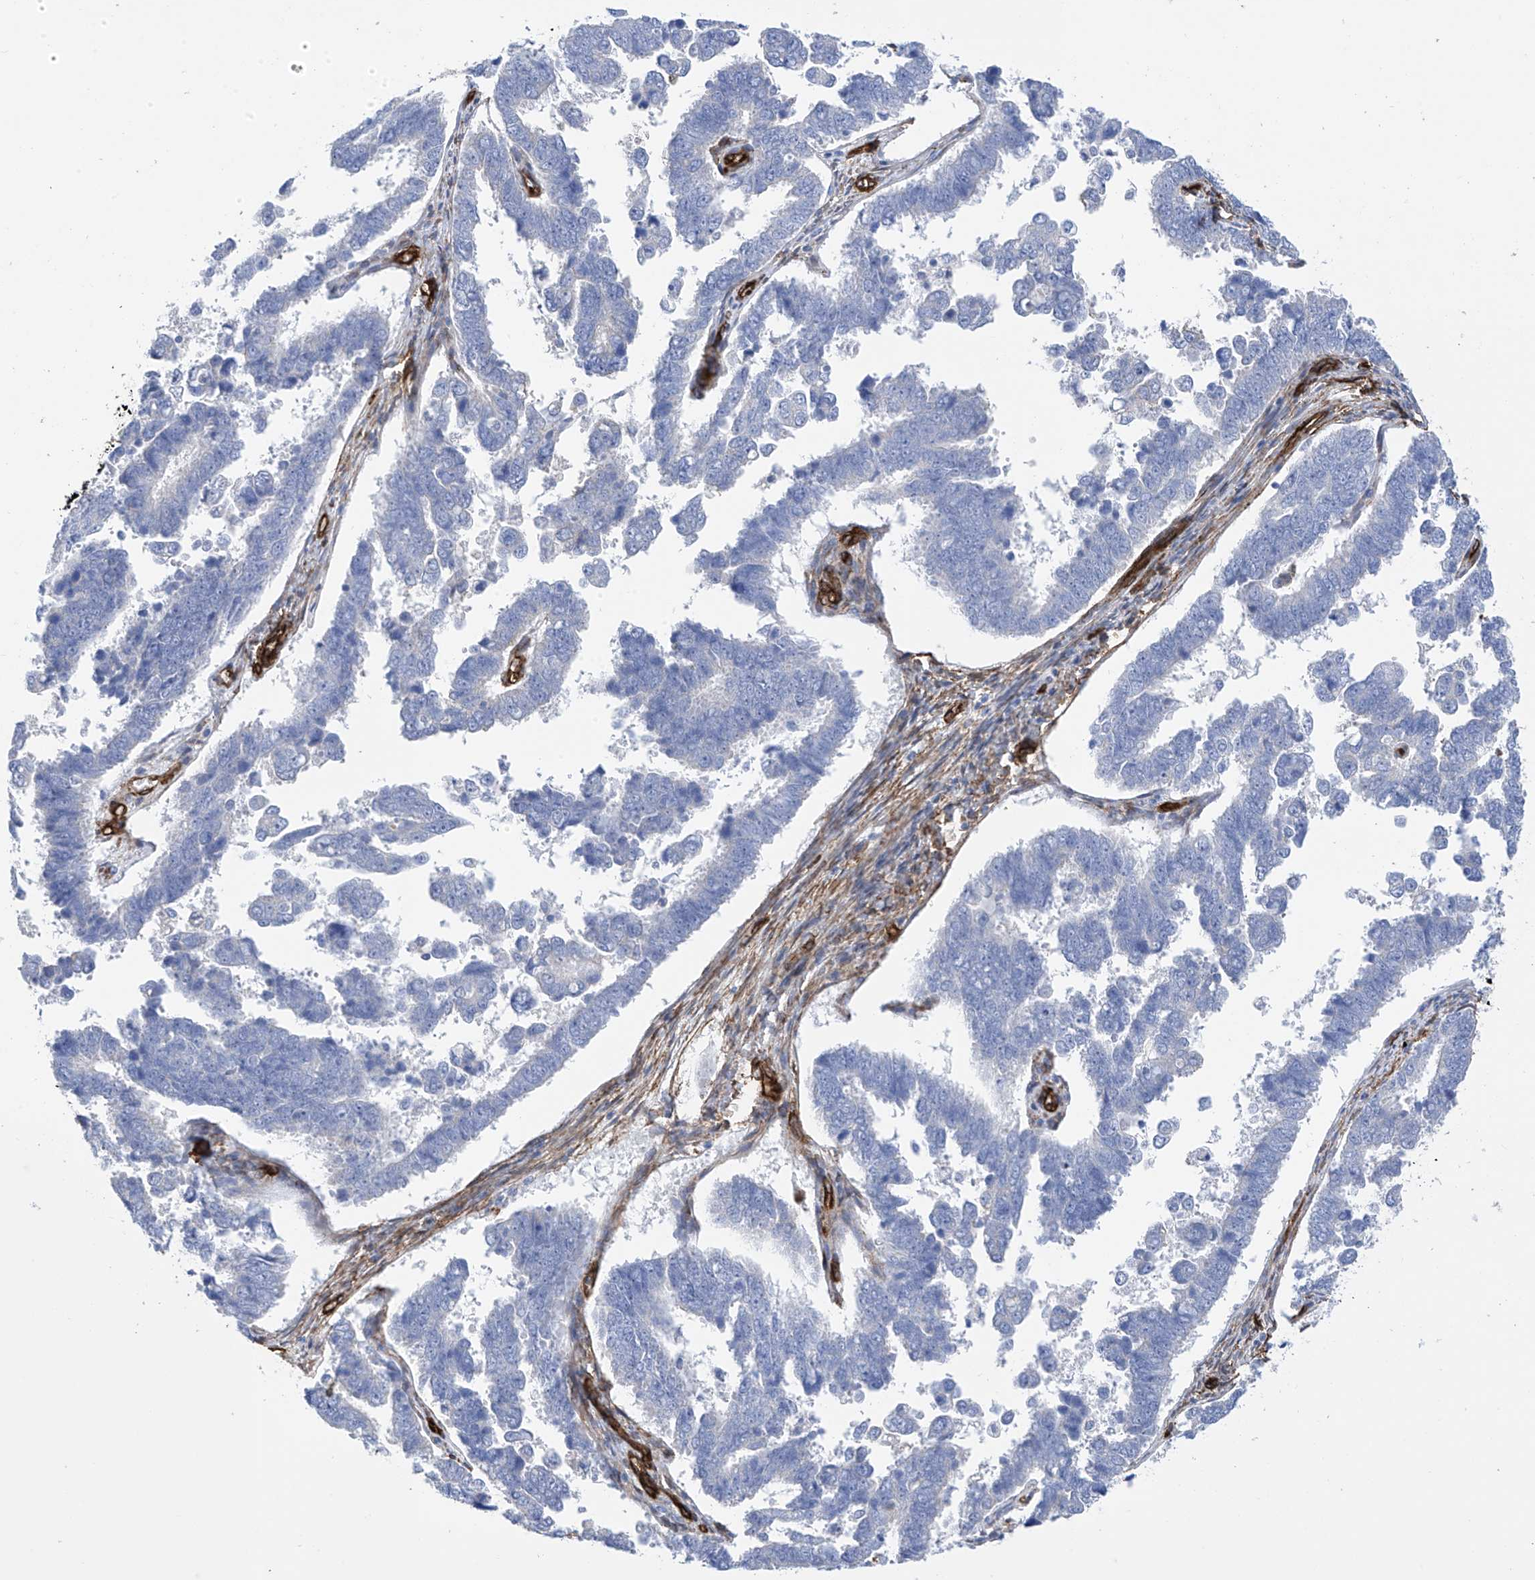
{"staining": {"intensity": "negative", "quantity": "none", "location": "none"}, "tissue": "endometrial cancer", "cell_type": "Tumor cells", "image_type": "cancer", "snomed": [{"axis": "morphology", "description": "Adenocarcinoma, NOS"}, {"axis": "topography", "description": "Endometrium"}], "caption": "Immunohistochemistry (IHC) photomicrograph of neoplastic tissue: endometrial adenocarcinoma stained with DAB (3,3'-diaminobenzidine) shows no significant protein staining in tumor cells.", "gene": "UBTD1", "patient": {"sex": "female", "age": 75}}